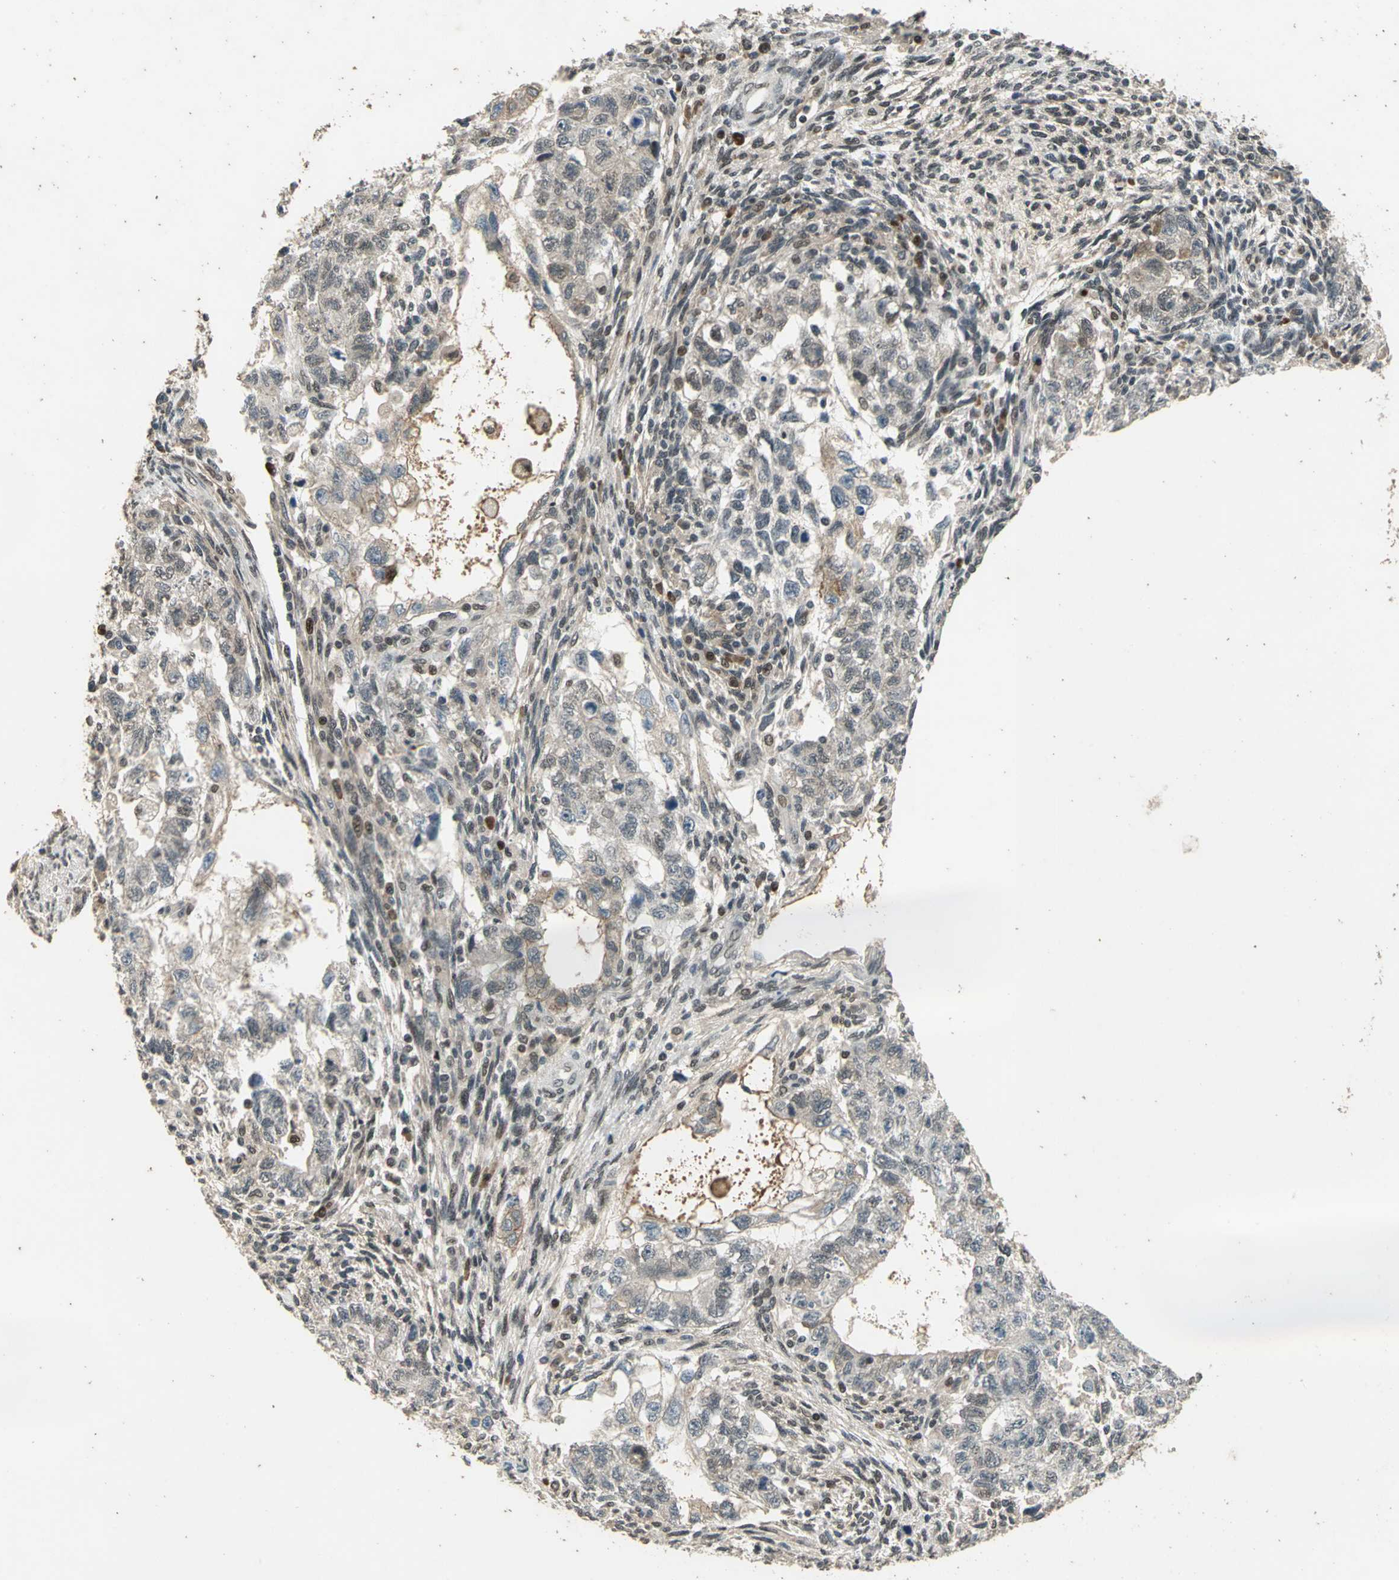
{"staining": {"intensity": "weak", "quantity": "<25%", "location": "cytoplasmic/membranous"}, "tissue": "testis cancer", "cell_type": "Tumor cells", "image_type": "cancer", "snomed": [{"axis": "morphology", "description": "Normal tissue, NOS"}, {"axis": "morphology", "description": "Carcinoma, Embryonal, NOS"}, {"axis": "topography", "description": "Testis"}], "caption": "High power microscopy histopathology image of an immunohistochemistry histopathology image of testis cancer, revealing no significant expression in tumor cells.", "gene": "RAD17", "patient": {"sex": "male", "age": 36}}